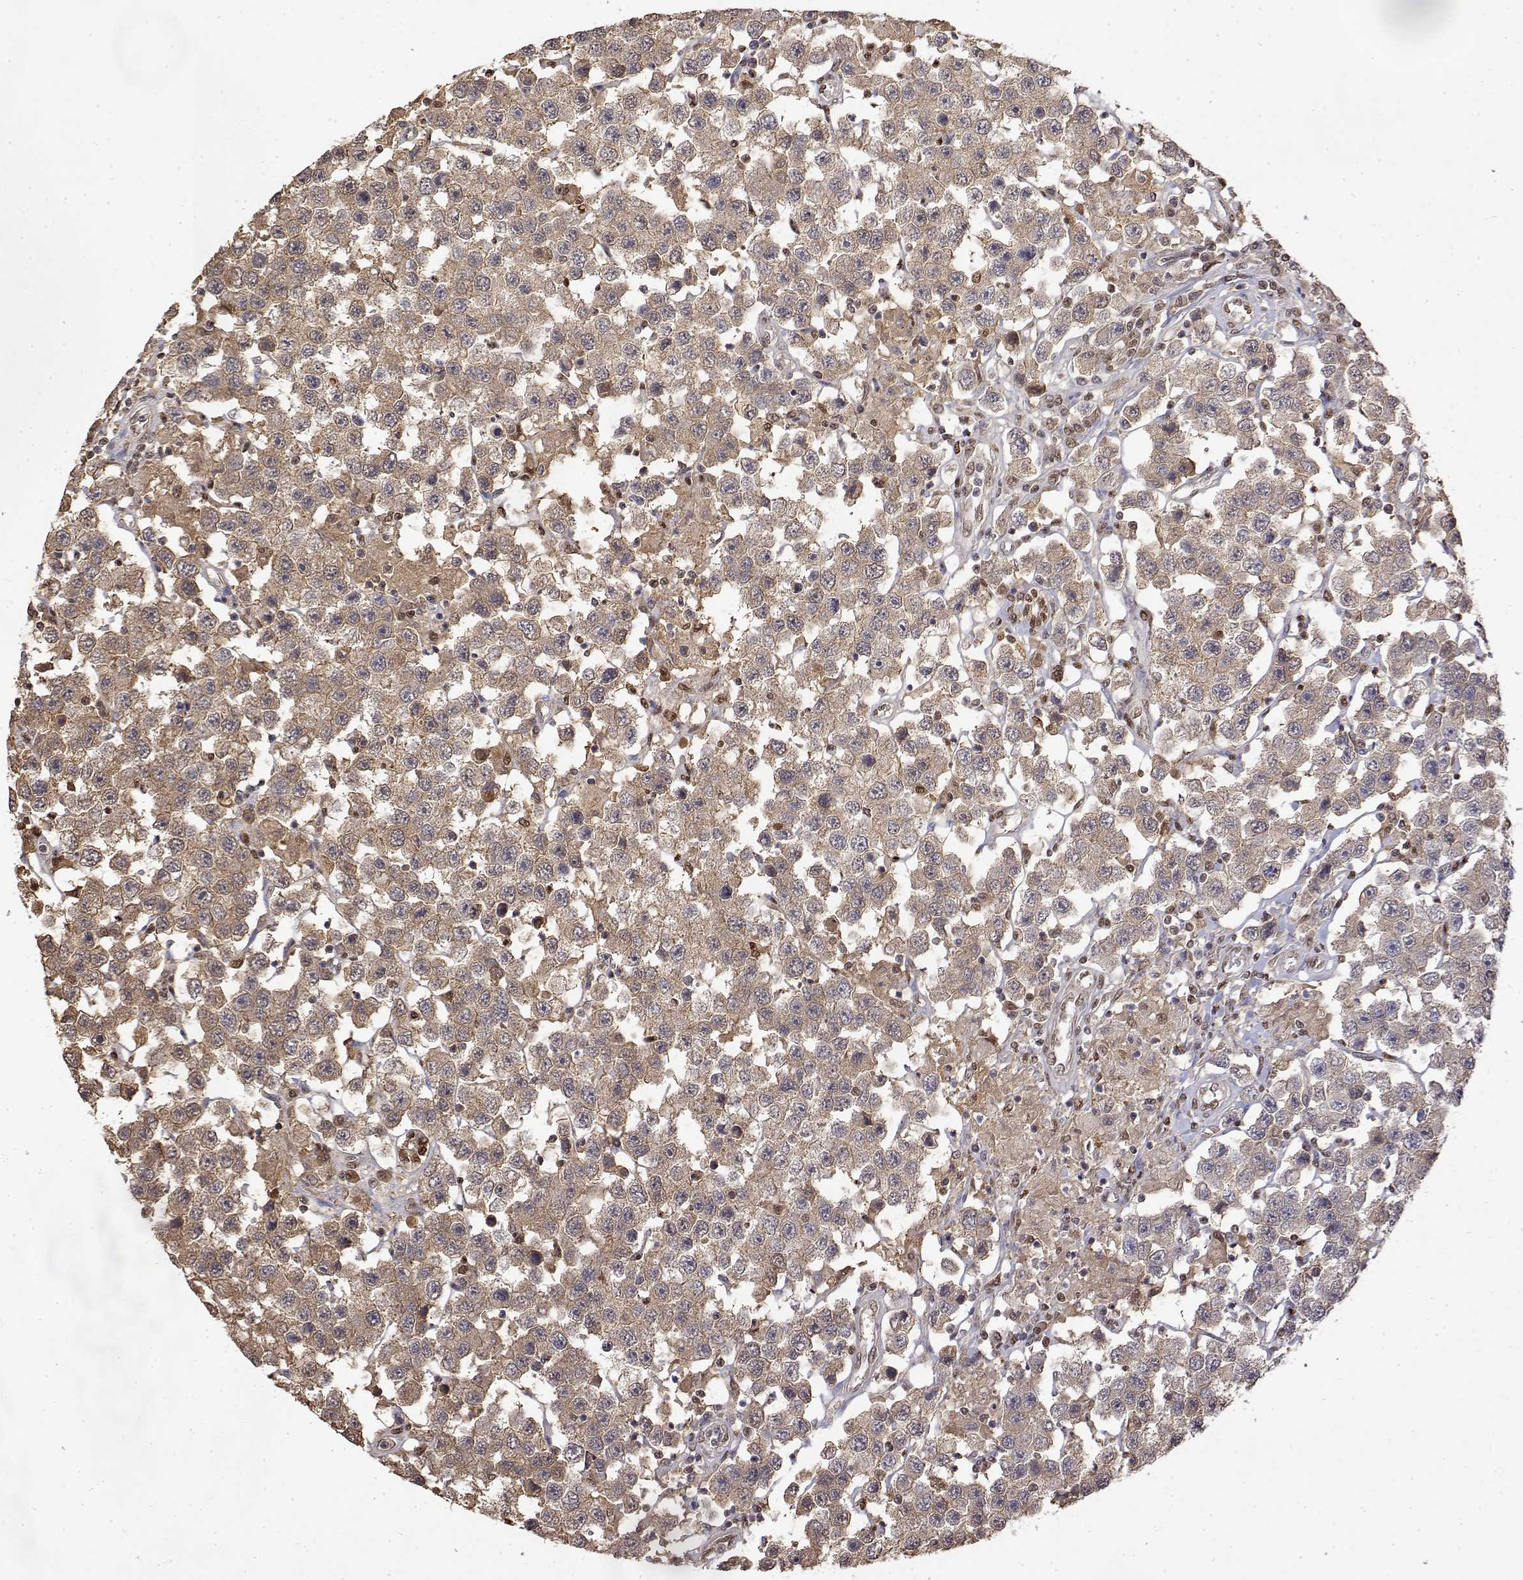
{"staining": {"intensity": "weak", "quantity": "25%-75%", "location": "cytoplasmic/membranous"}, "tissue": "testis cancer", "cell_type": "Tumor cells", "image_type": "cancer", "snomed": [{"axis": "morphology", "description": "Seminoma, NOS"}, {"axis": "topography", "description": "Testis"}], "caption": "DAB (3,3'-diaminobenzidine) immunohistochemical staining of human testis seminoma displays weak cytoplasmic/membranous protein staining in about 25%-75% of tumor cells. (DAB = brown stain, brightfield microscopy at high magnification).", "gene": "TPI1", "patient": {"sex": "male", "age": 45}}